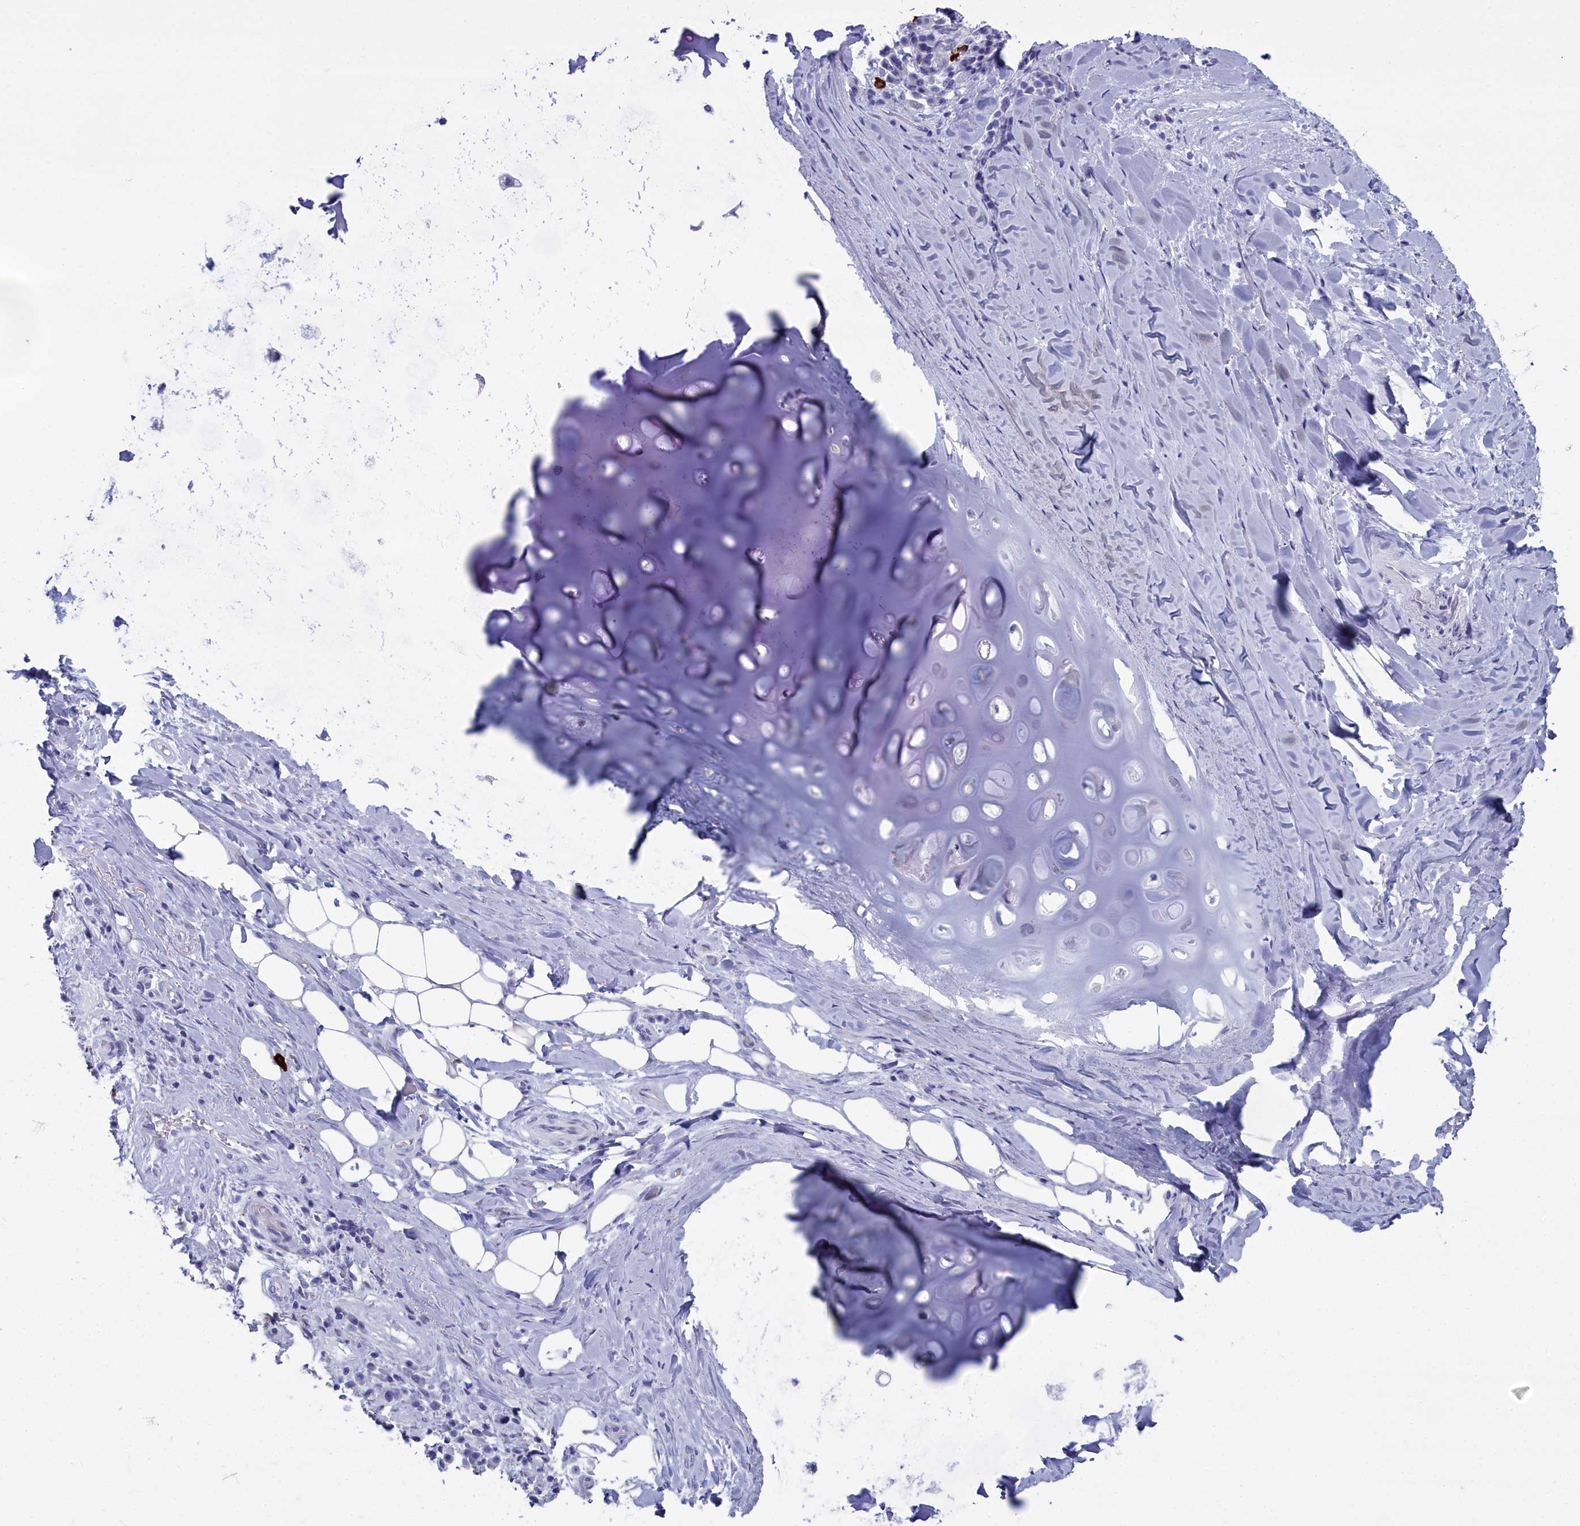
{"staining": {"intensity": "negative", "quantity": "none", "location": "none"}, "tissue": "adipose tissue", "cell_type": "Adipocytes", "image_type": "normal", "snomed": [{"axis": "morphology", "description": "Normal tissue, NOS"}, {"axis": "morphology", "description": "Squamous cell carcinoma, NOS"}, {"axis": "topography", "description": "Bronchus"}, {"axis": "topography", "description": "Lung"}], "caption": "A high-resolution histopathology image shows immunohistochemistry (IHC) staining of unremarkable adipose tissue, which displays no significant expression in adipocytes.", "gene": "MAP6", "patient": {"sex": "male", "age": 64}}